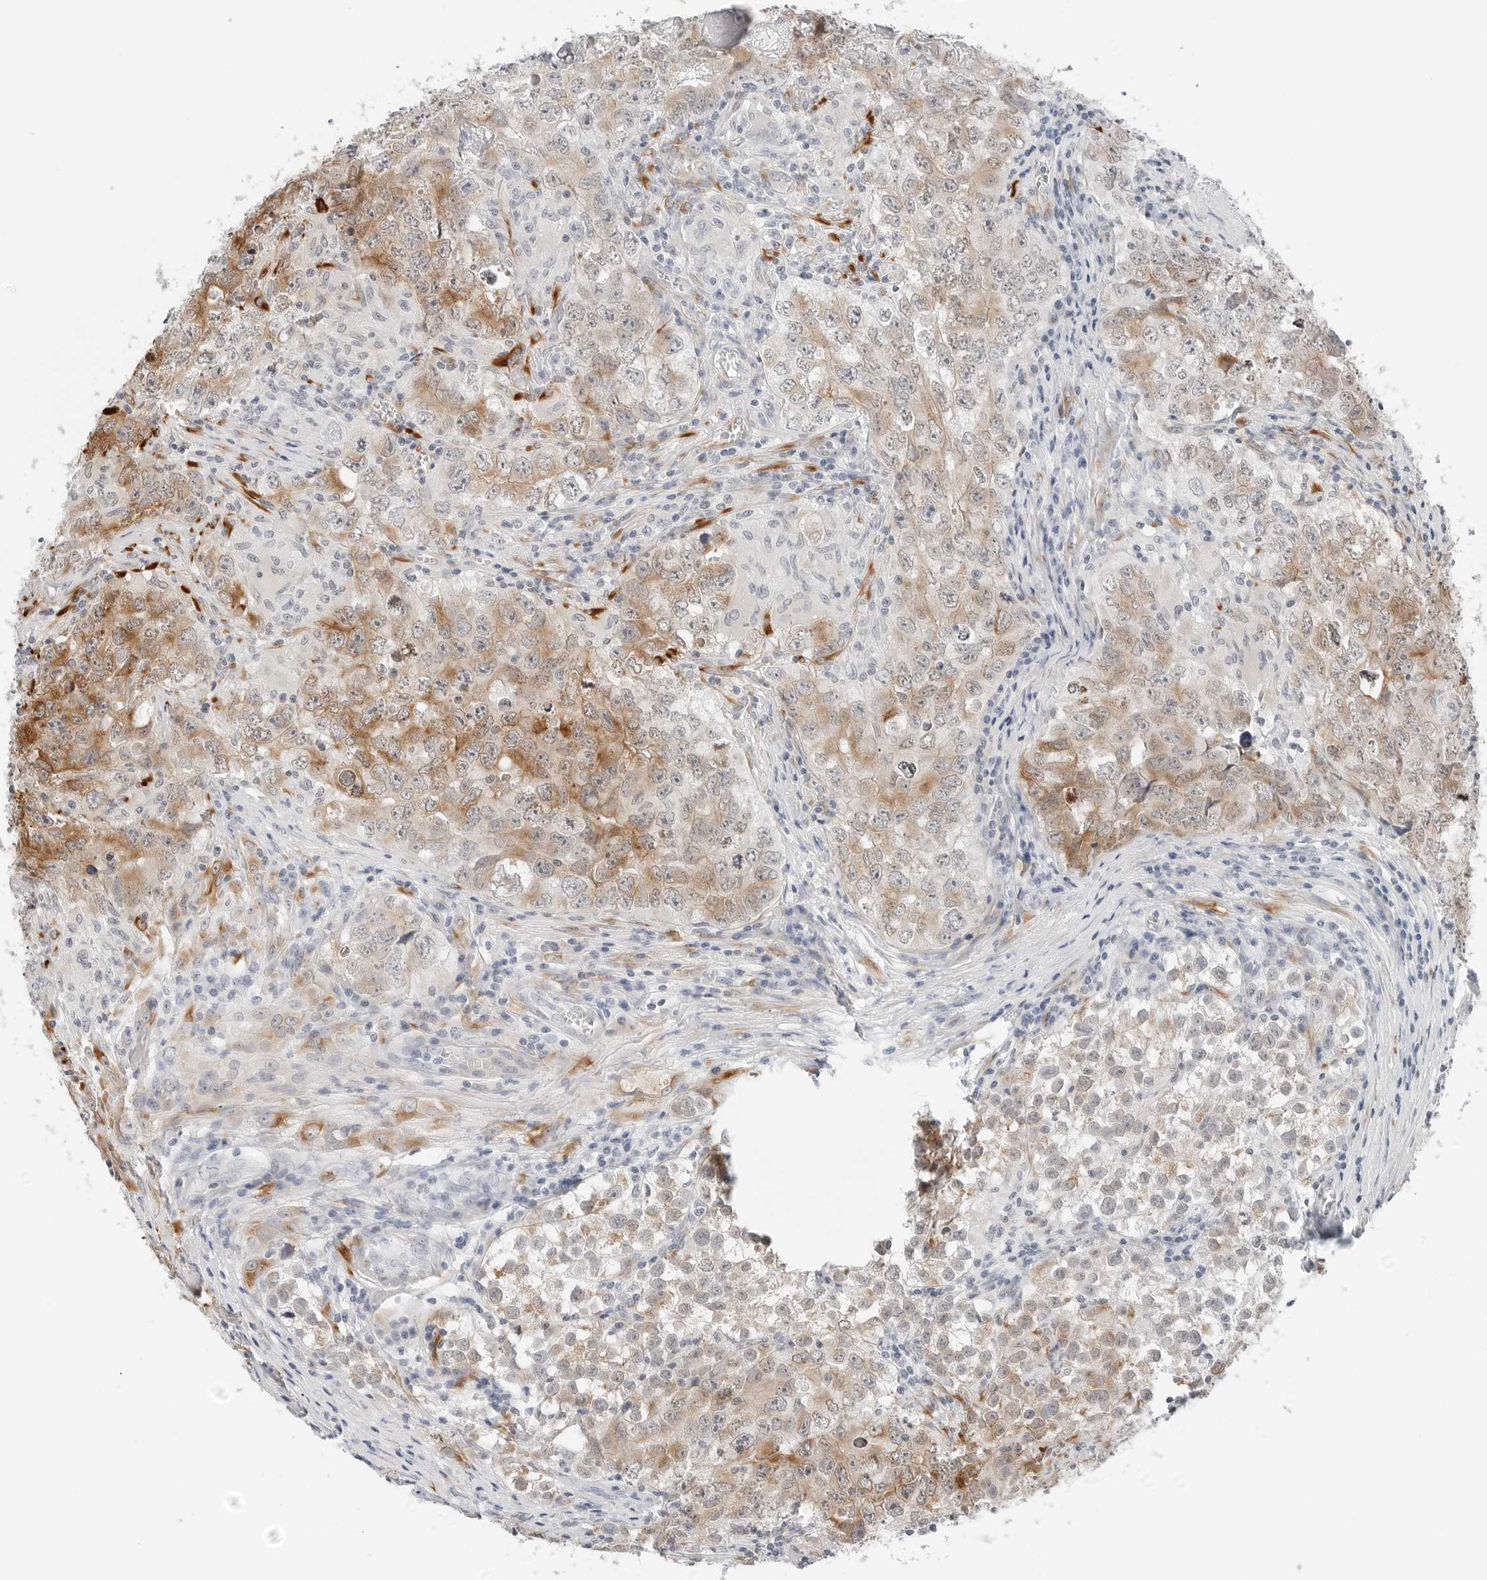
{"staining": {"intensity": "moderate", "quantity": ">75%", "location": "cytoplasmic/membranous"}, "tissue": "testis cancer", "cell_type": "Tumor cells", "image_type": "cancer", "snomed": [{"axis": "morphology", "description": "Seminoma, NOS"}, {"axis": "morphology", "description": "Carcinoma, Embryonal, NOS"}, {"axis": "topography", "description": "Testis"}], "caption": "Embryonal carcinoma (testis) stained with a brown dye reveals moderate cytoplasmic/membranous positive positivity in about >75% of tumor cells.", "gene": "P4HA2", "patient": {"sex": "male", "age": 43}}